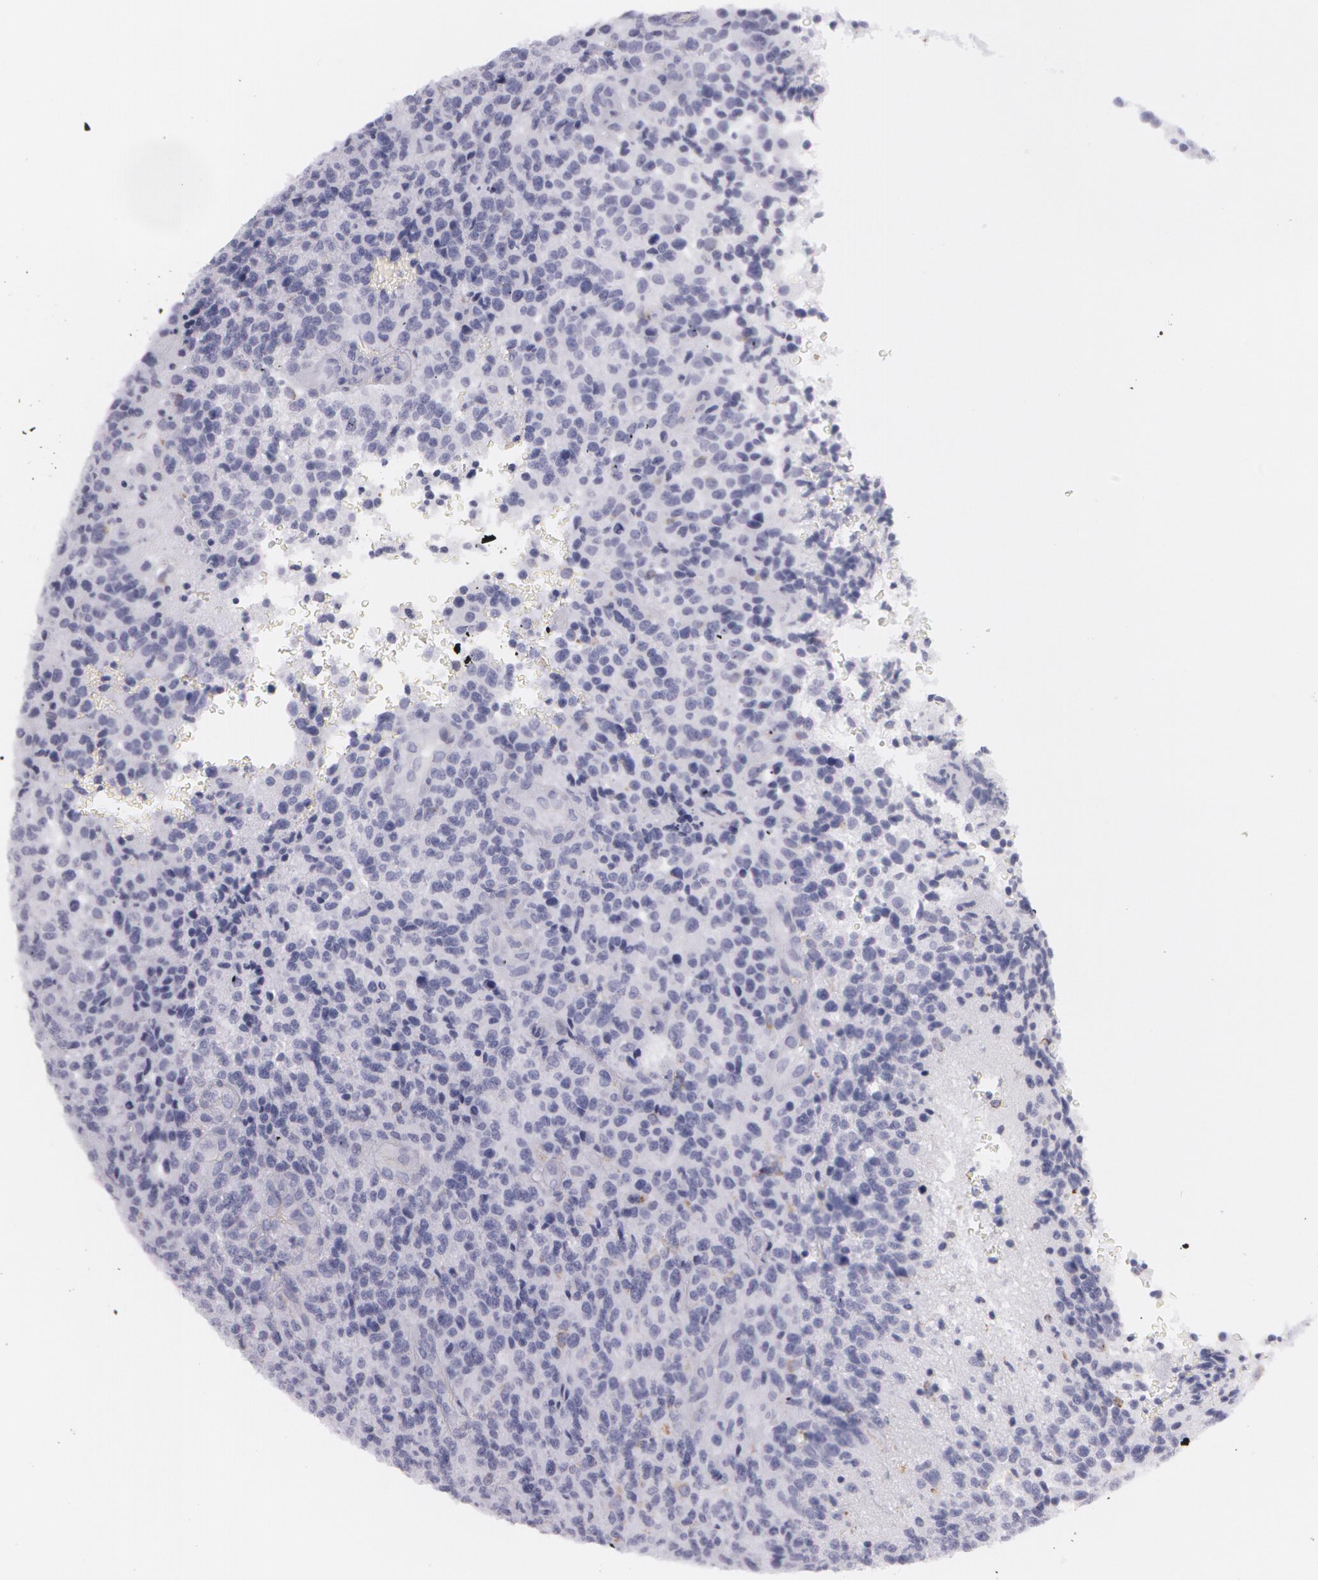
{"staining": {"intensity": "negative", "quantity": "none", "location": "none"}, "tissue": "glioma", "cell_type": "Tumor cells", "image_type": "cancer", "snomed": [{"axis": "morphology", "description": "Glioma, malignant, High grade"}, {"axis": "topography", "description": "Brain"}], "caption": "Immunohistochemistry image of human malignant glioma (high-grade) stained for a protein (brown), which shows no positivity in tumor cells.", "gene": "AMACR", "patient": {"sex": "male", "age": 36}}